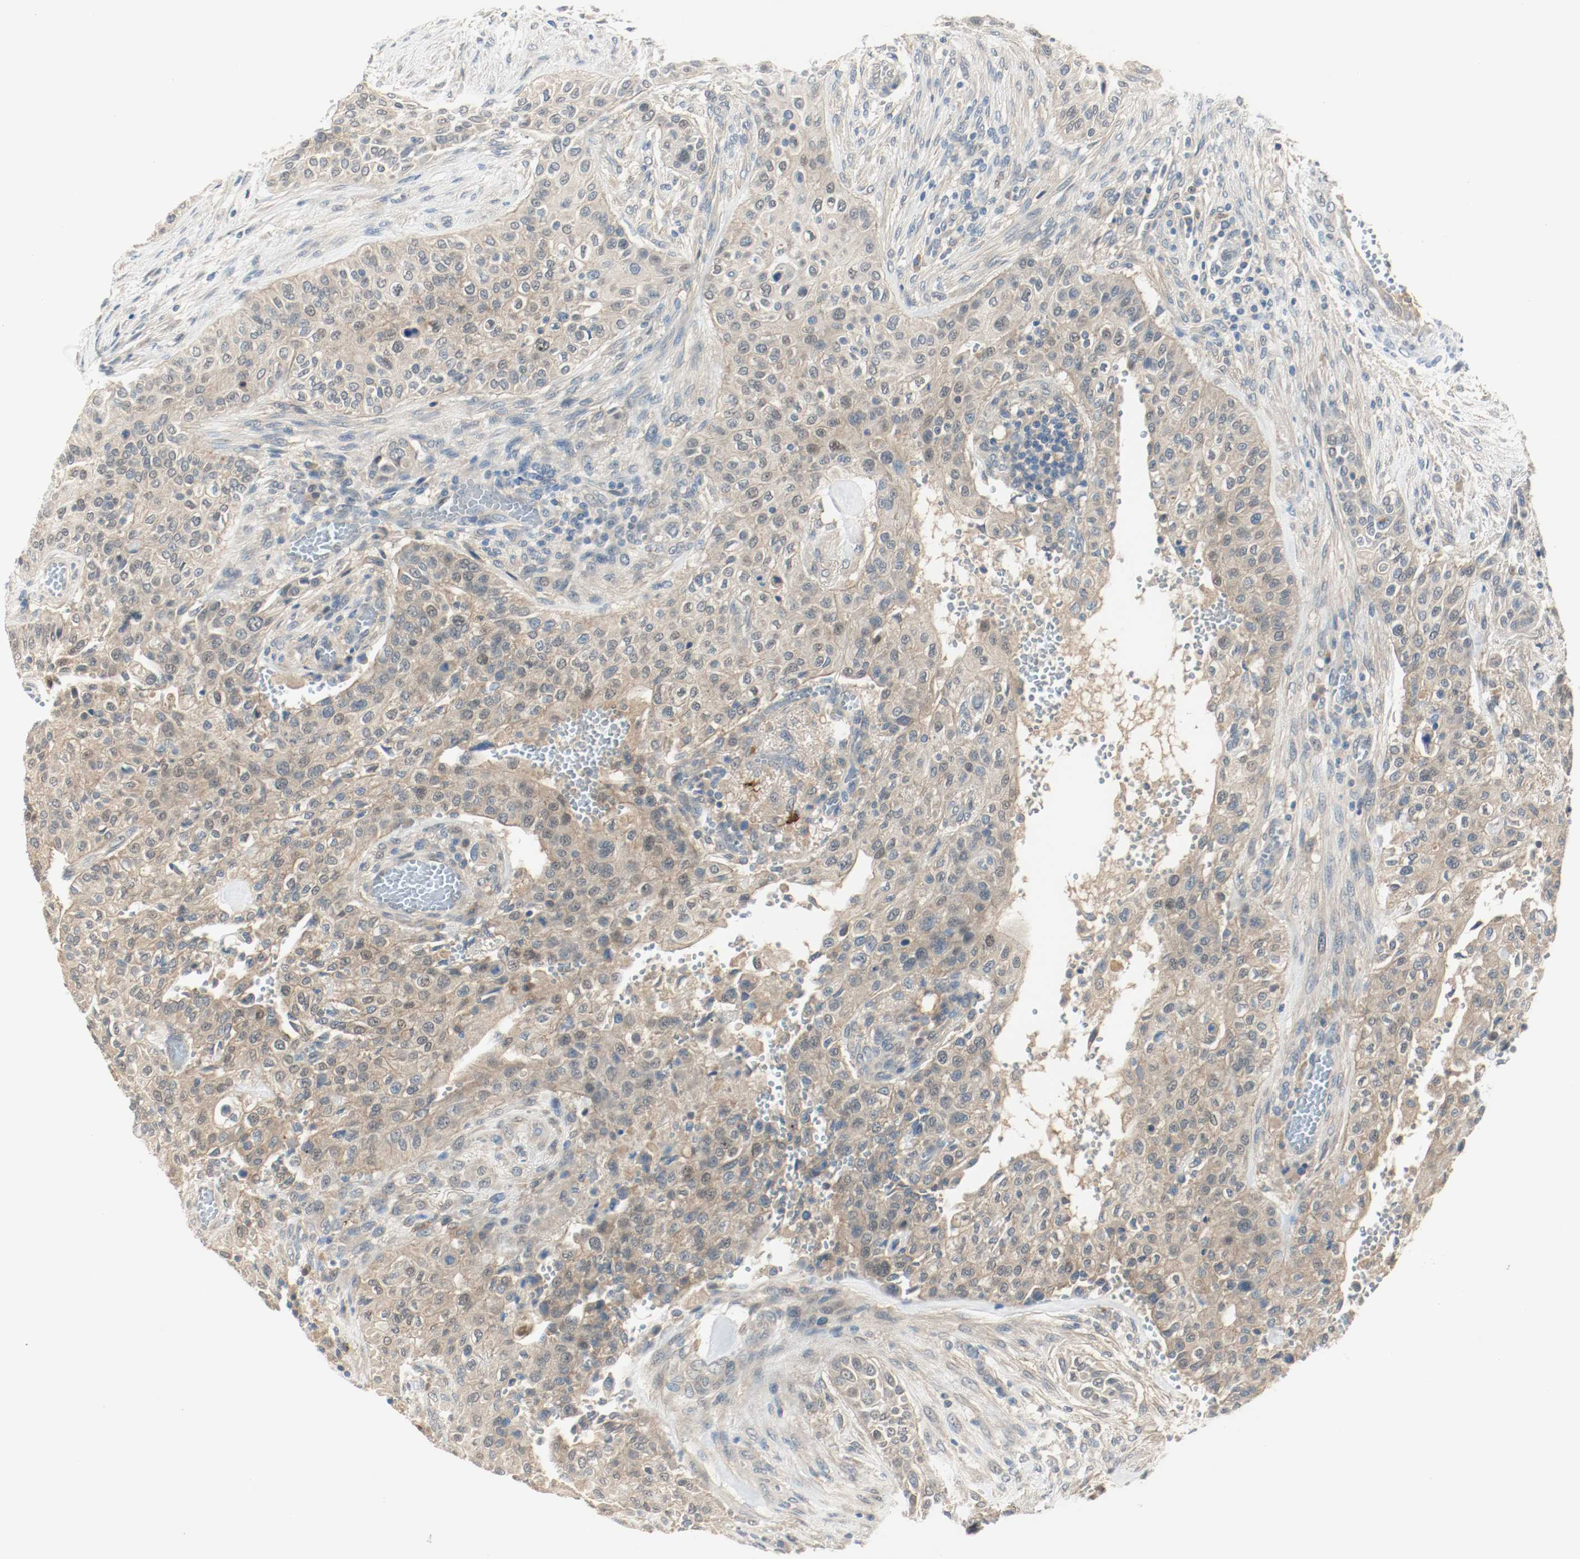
{"staining": {"intensity": "weak", "quantity": ">75%", "location": "cytoplasmic/membranous"}, "tissue": "urothelial cancer", "cell_type": "Tumor cells", "image_type": "cancer", "snomed": [{"axis": "morphology", "description": "Urothelial carcinoma, High grade"}, {"axis": "topography", "description": "Urinary bladder"}], "caption": "There is low levels of weak cytoplasmic/membranous staining in tumor cells of urothelial cancer, as demonstrated by immunohistochemical staining (brown color).", "gene": "MELTF", "patient": {"sex": "male", "age": 74}}